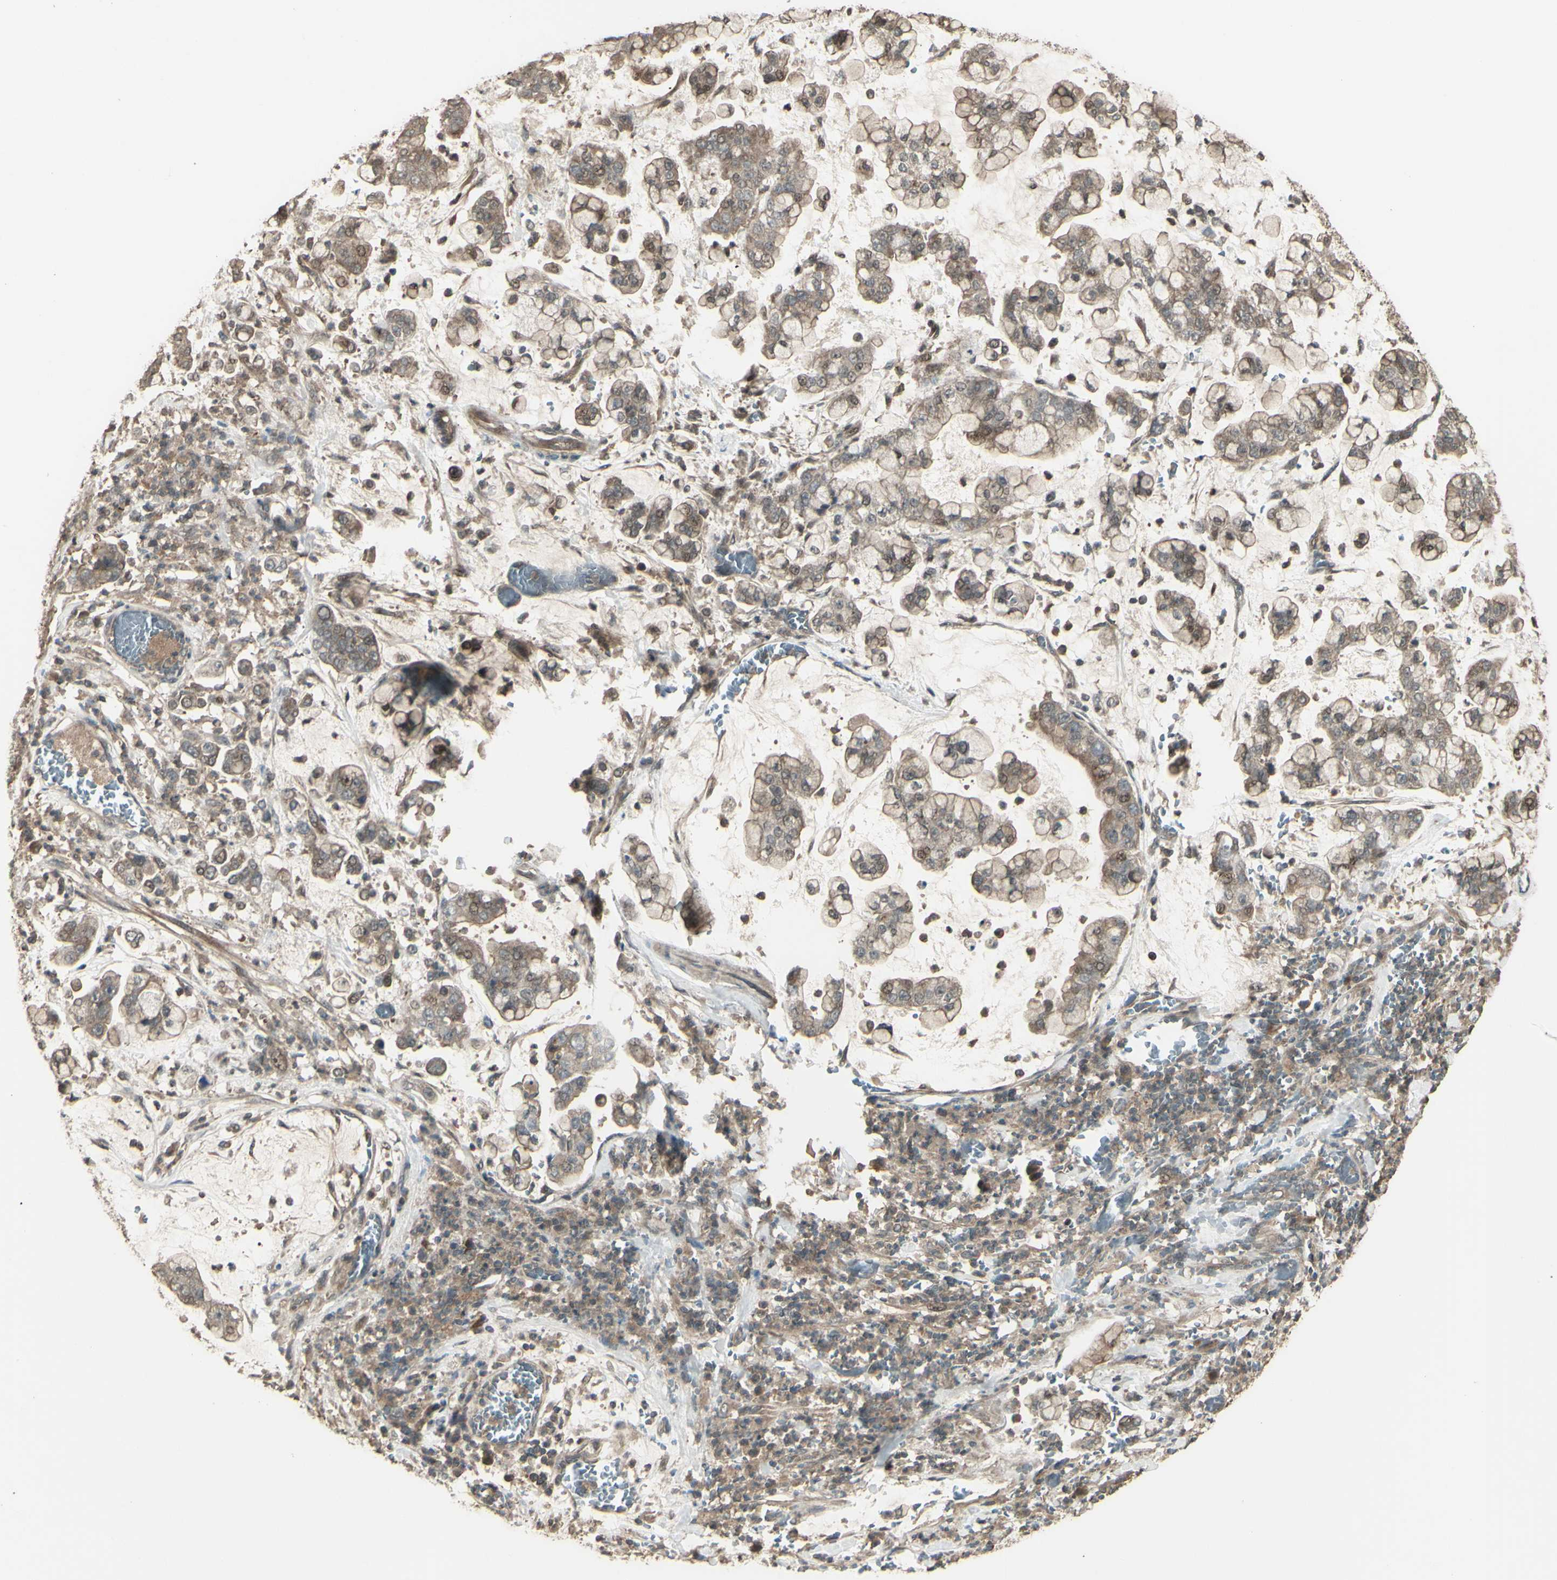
{"staining": {"intensity": "weak", "quantity": ">75%", "location": "cytoplasmic/membranous,nuclear"}, "tissue": "stomach cancer", "cell_type": "Tumor cells", "image_type": "cancer", "snomed": [{"axis": "morphology", "description": "Normal tissue, NOS"}, {"axis": "morphology", "description": "Adenocarcinoma, NOS"}, {"axis": "topography", "description": "Stomach, upper"}, {"axis": "topography", "description": "Stomach"}], "caption": "Tumor cells display low levels of weak cytoplasmic/membranous and nuclear expression in about >75% of cells in stomach cancer (adenocarcinoma).", "gene": "GNAS", "patient": {"sex": "male", "age": 76}}